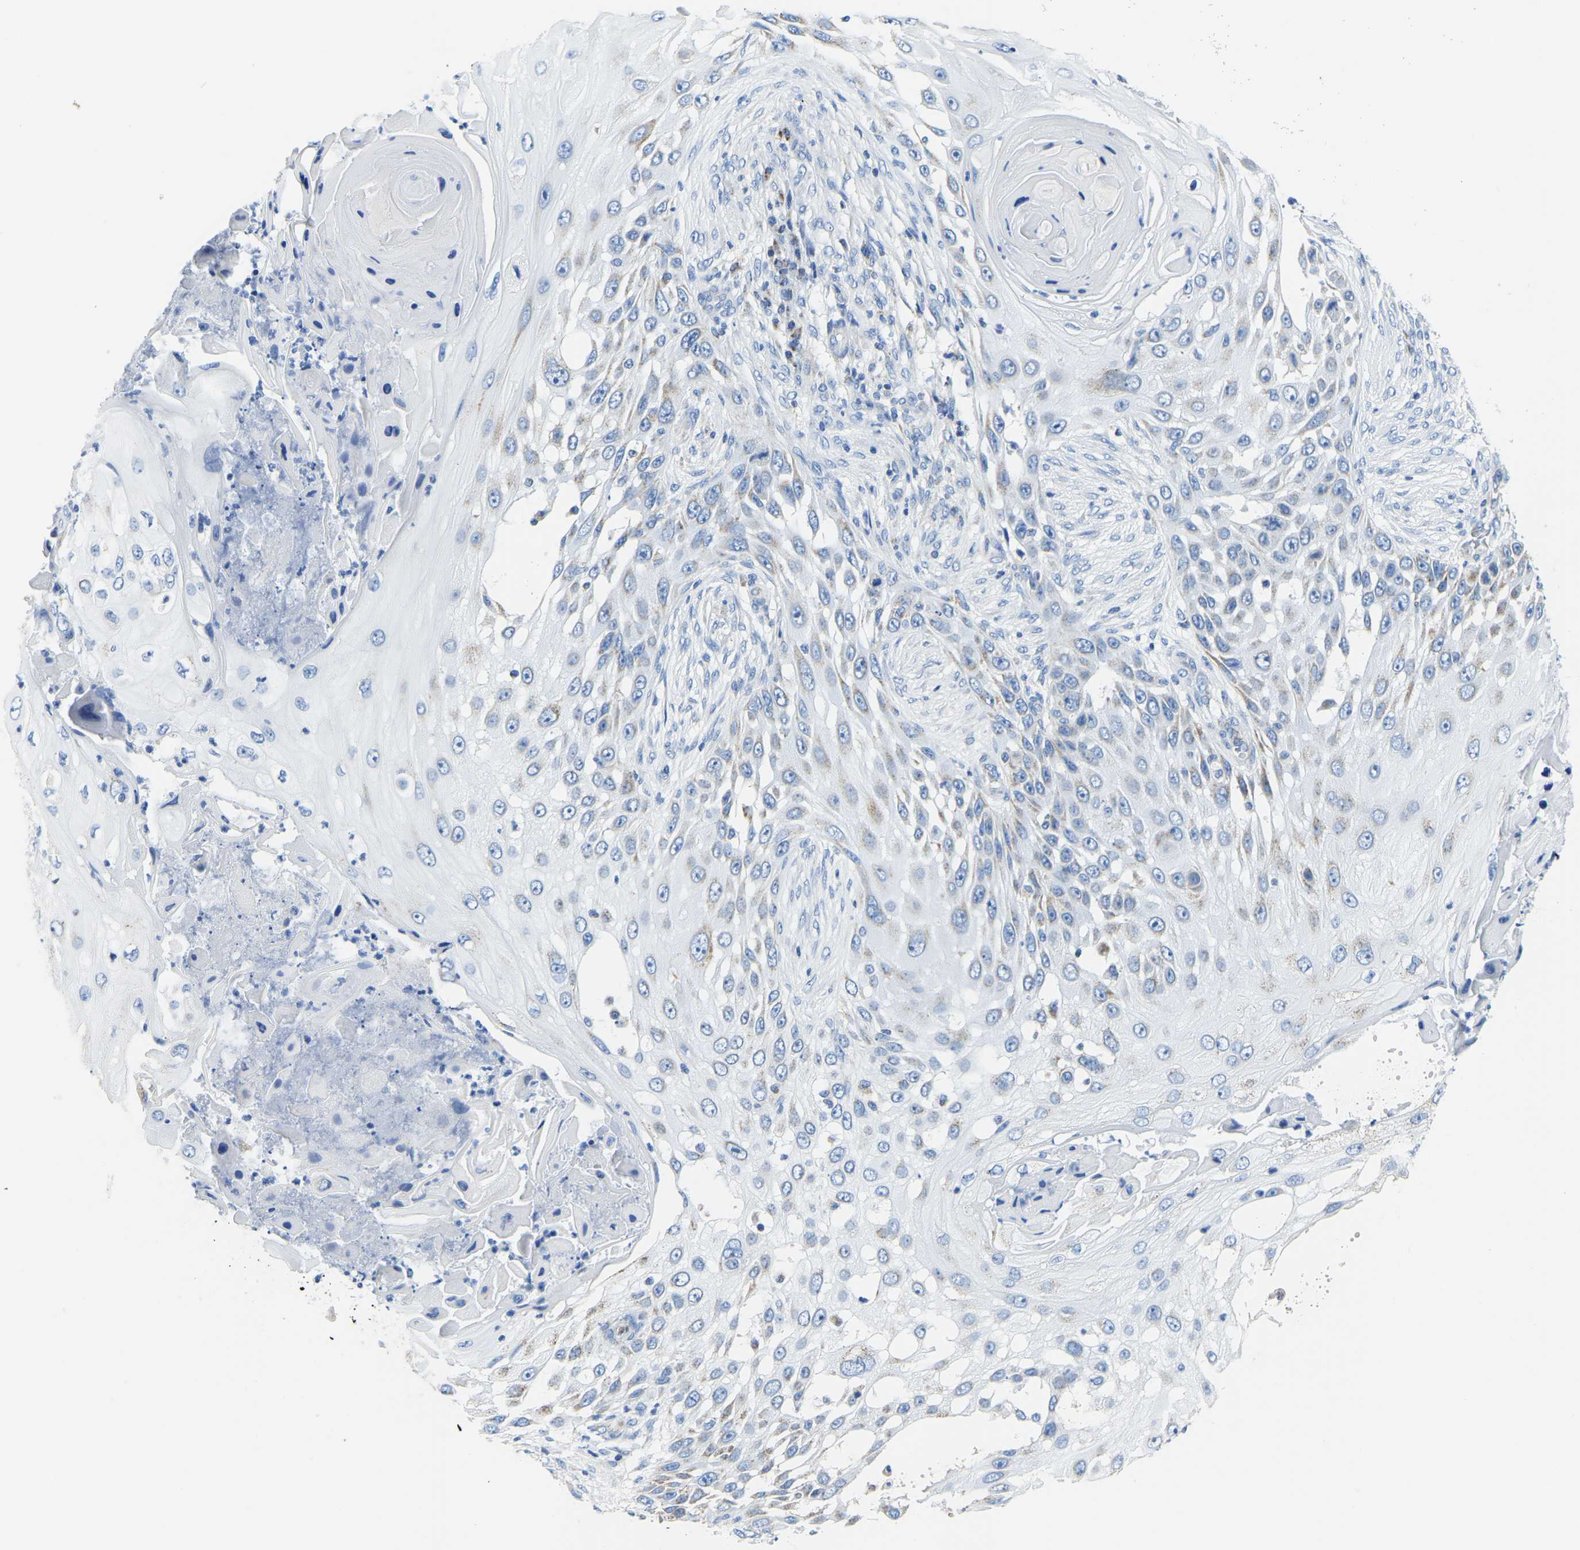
{"staining": {"intensity": "negative", "quantity": "none", "location": "none"}, "tissue": "skin cancer", "cell_type": "Tumor cells", "image_type": "cancer", "snomed": [{"axis": "morphology", "description": "Squamous cell carcinoma, NOS"}, {"axis": "topography", "description": "Skin"}], "caption": "The immunohistochemistry image has no significant staining in tumor cells of skin squamous cell carcinoma tissue.", "gene": "ETFA", "patient": {"sex": "female", "age": 44}}